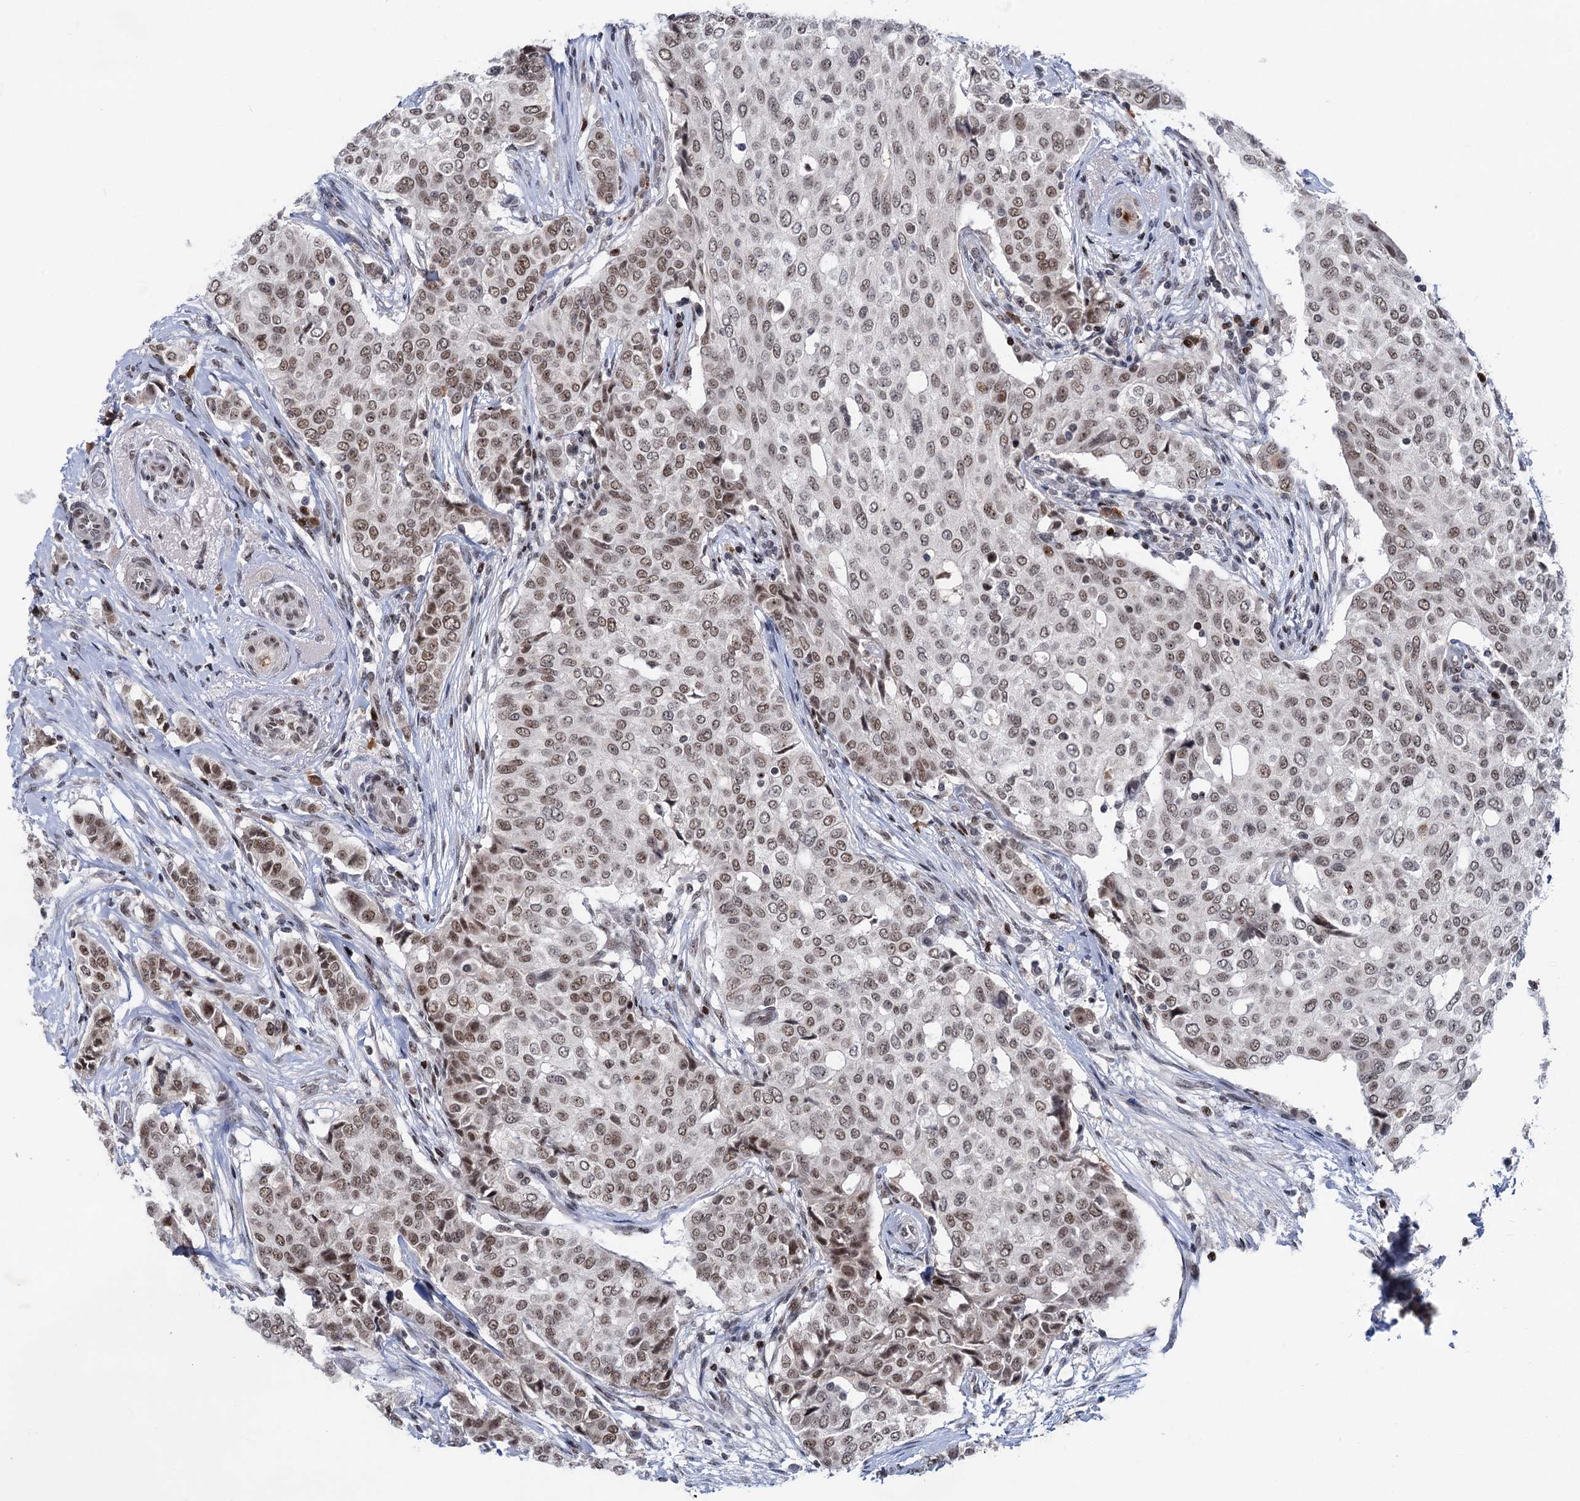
{"staining": {"intensity": "moderate", "quantity": ">75%", "location": "nuclear"}, "tissue": "breast cancer", "cell_type": "Tumor cells", "image_type": "cancer", "snomed": [{"axis": "morphology", "description": "Lobular carcinoma"}, {"axis": "topography", "description": "Breast"}], "caption": "Tumor cells display medium levels of moderate nuclear staining in approximately >75% of cells in breast lobular carcinoma. The staining was performed using DAB, with brown indicating positive protein expression. Nuclei are stained blue with hematoxylin.", "gene": "ZCCHC10", "patient": {"sex": "female", "age": 51}}